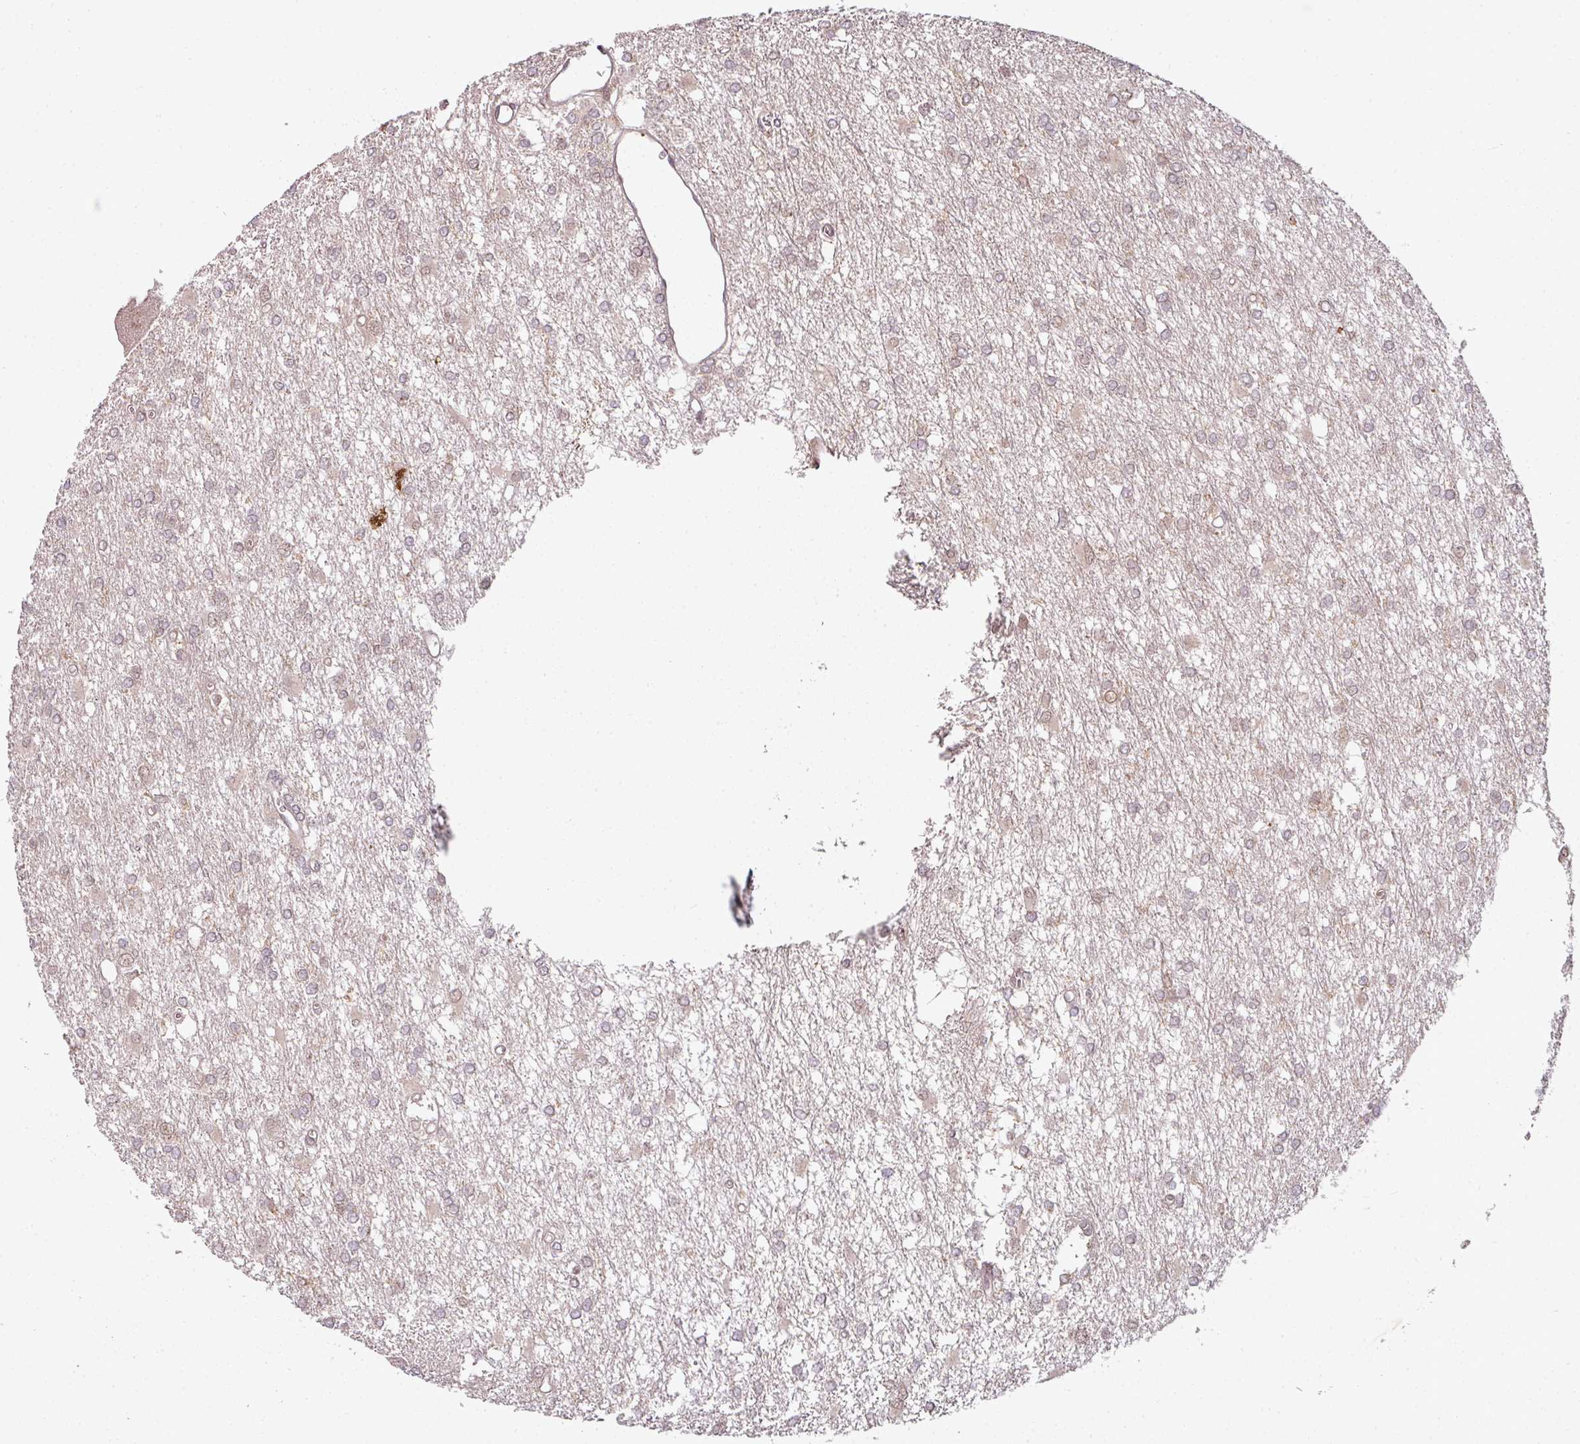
{"staining": {"intensity": "weak", "quantity": "25%-75%", "location": "cytoplasmic/membranous,nuclear"}, "tissue": "glioma", "cell_type": "Tumor cells", "image_type": "cancer", "snomed": [{"axis": "morphology", "description": "Glioma, malignant, High grade"}, {"axis": "topography", "description": "Brain"}], "caption": "This histopathology image shows immunohistochemistry (IHC) staining of human glioma, with low weak cytoplasmic/membranous and nuclear expression in about 25%-75% of tumor cells.", "gene": "ATAT1", "patient": {"sex": "male", "age": 48}}